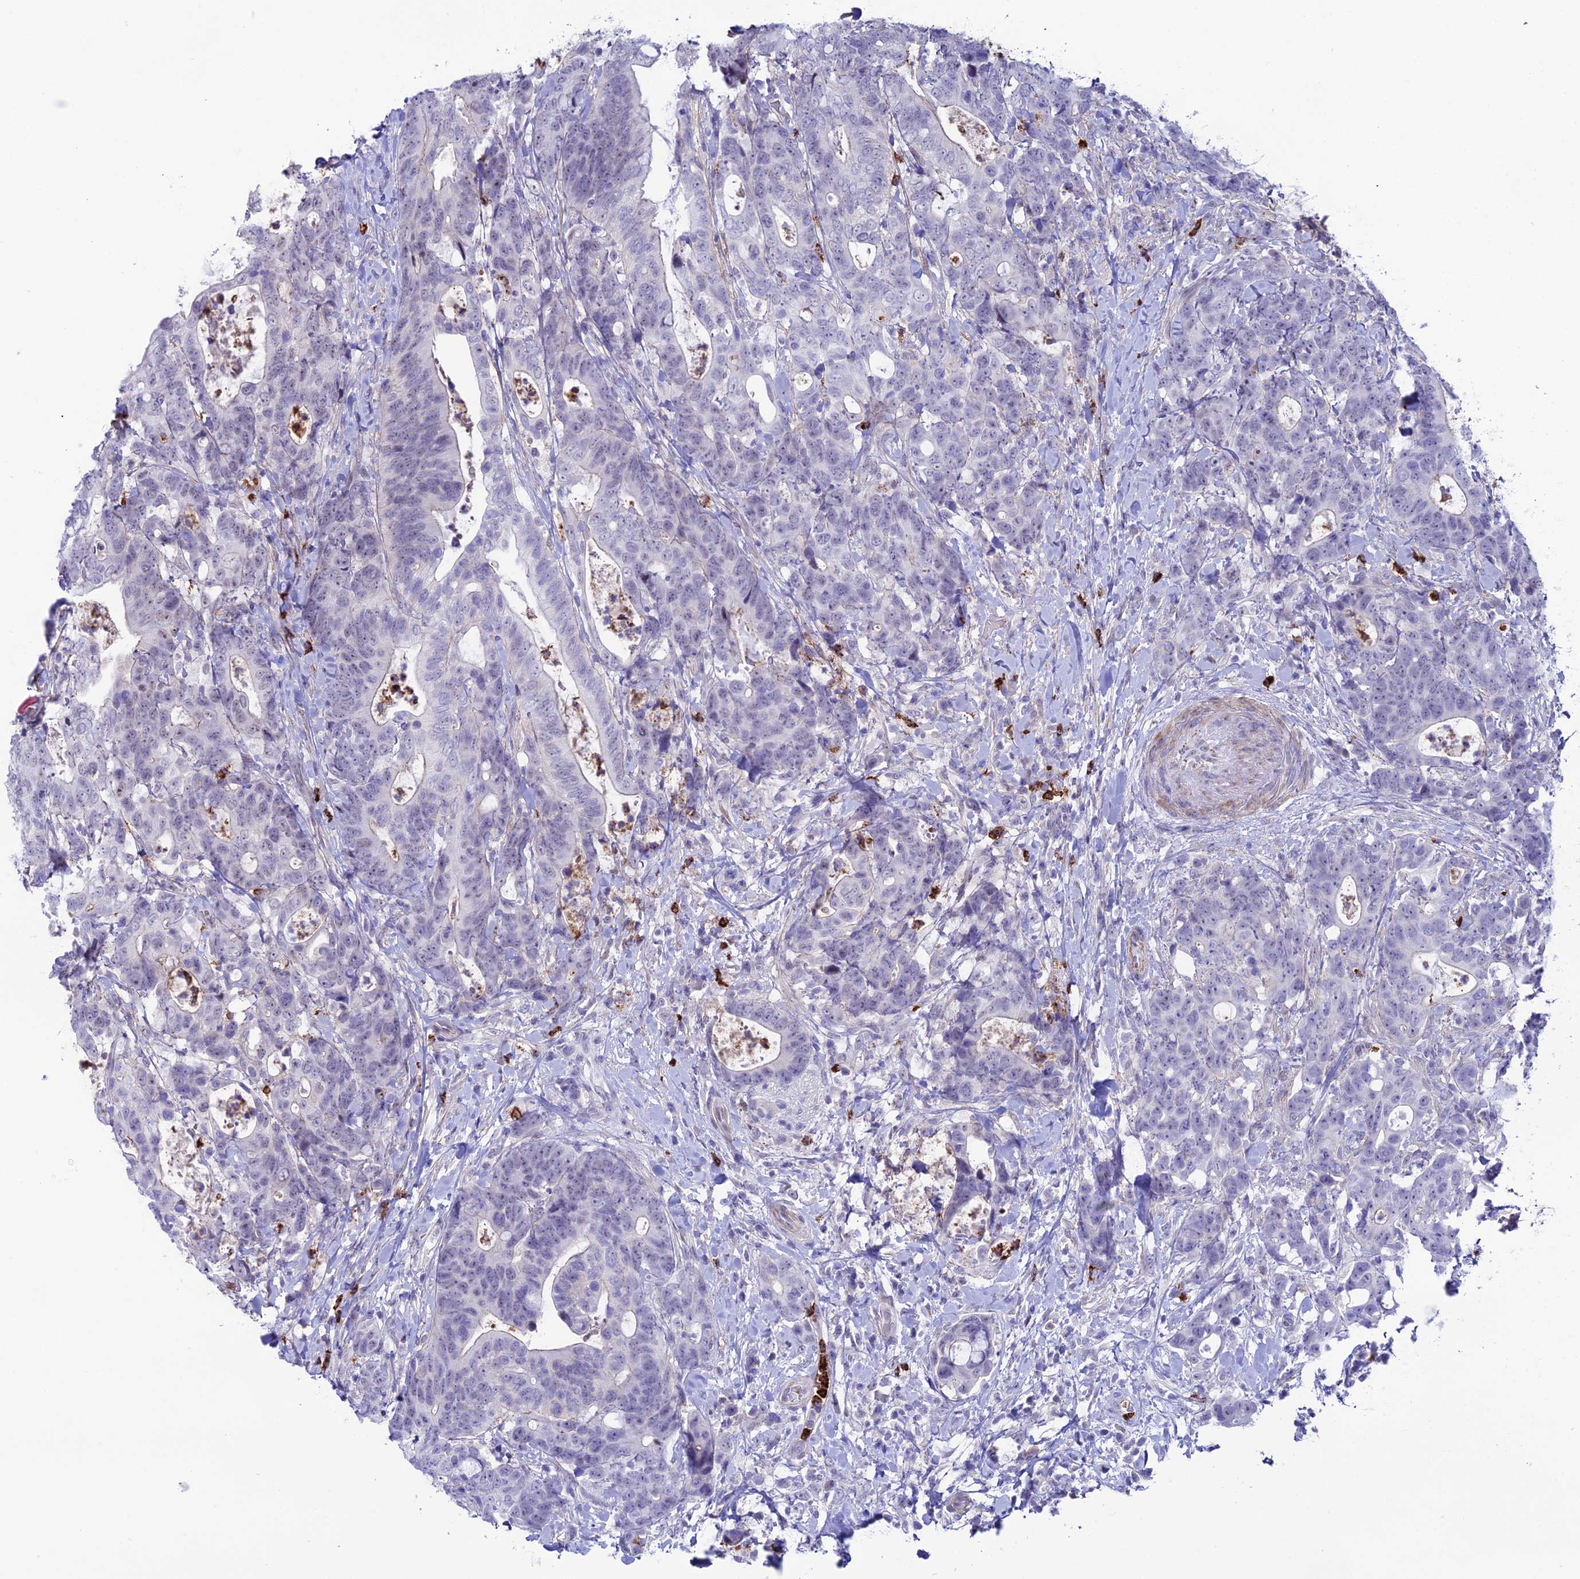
{"staining": {"intensity": "negative", "quantity": "none", "location": "none"}, "tissue": "colorectal cancer", "cell_type": "Tumor cells", "image_type": "cancer", "snomed": [{"axis": "morphology", "description": "Adenocarcinoma, NOS"}, {"axis": "topography", "description": "Colon"}], "caption": "Photomicrograph shows no protein positivity in tumor cells of colorectal cancer (adenocarcinoma) tissue.", "gene": "COL6A6", "patient": {"sex": "female", "age": 82}}